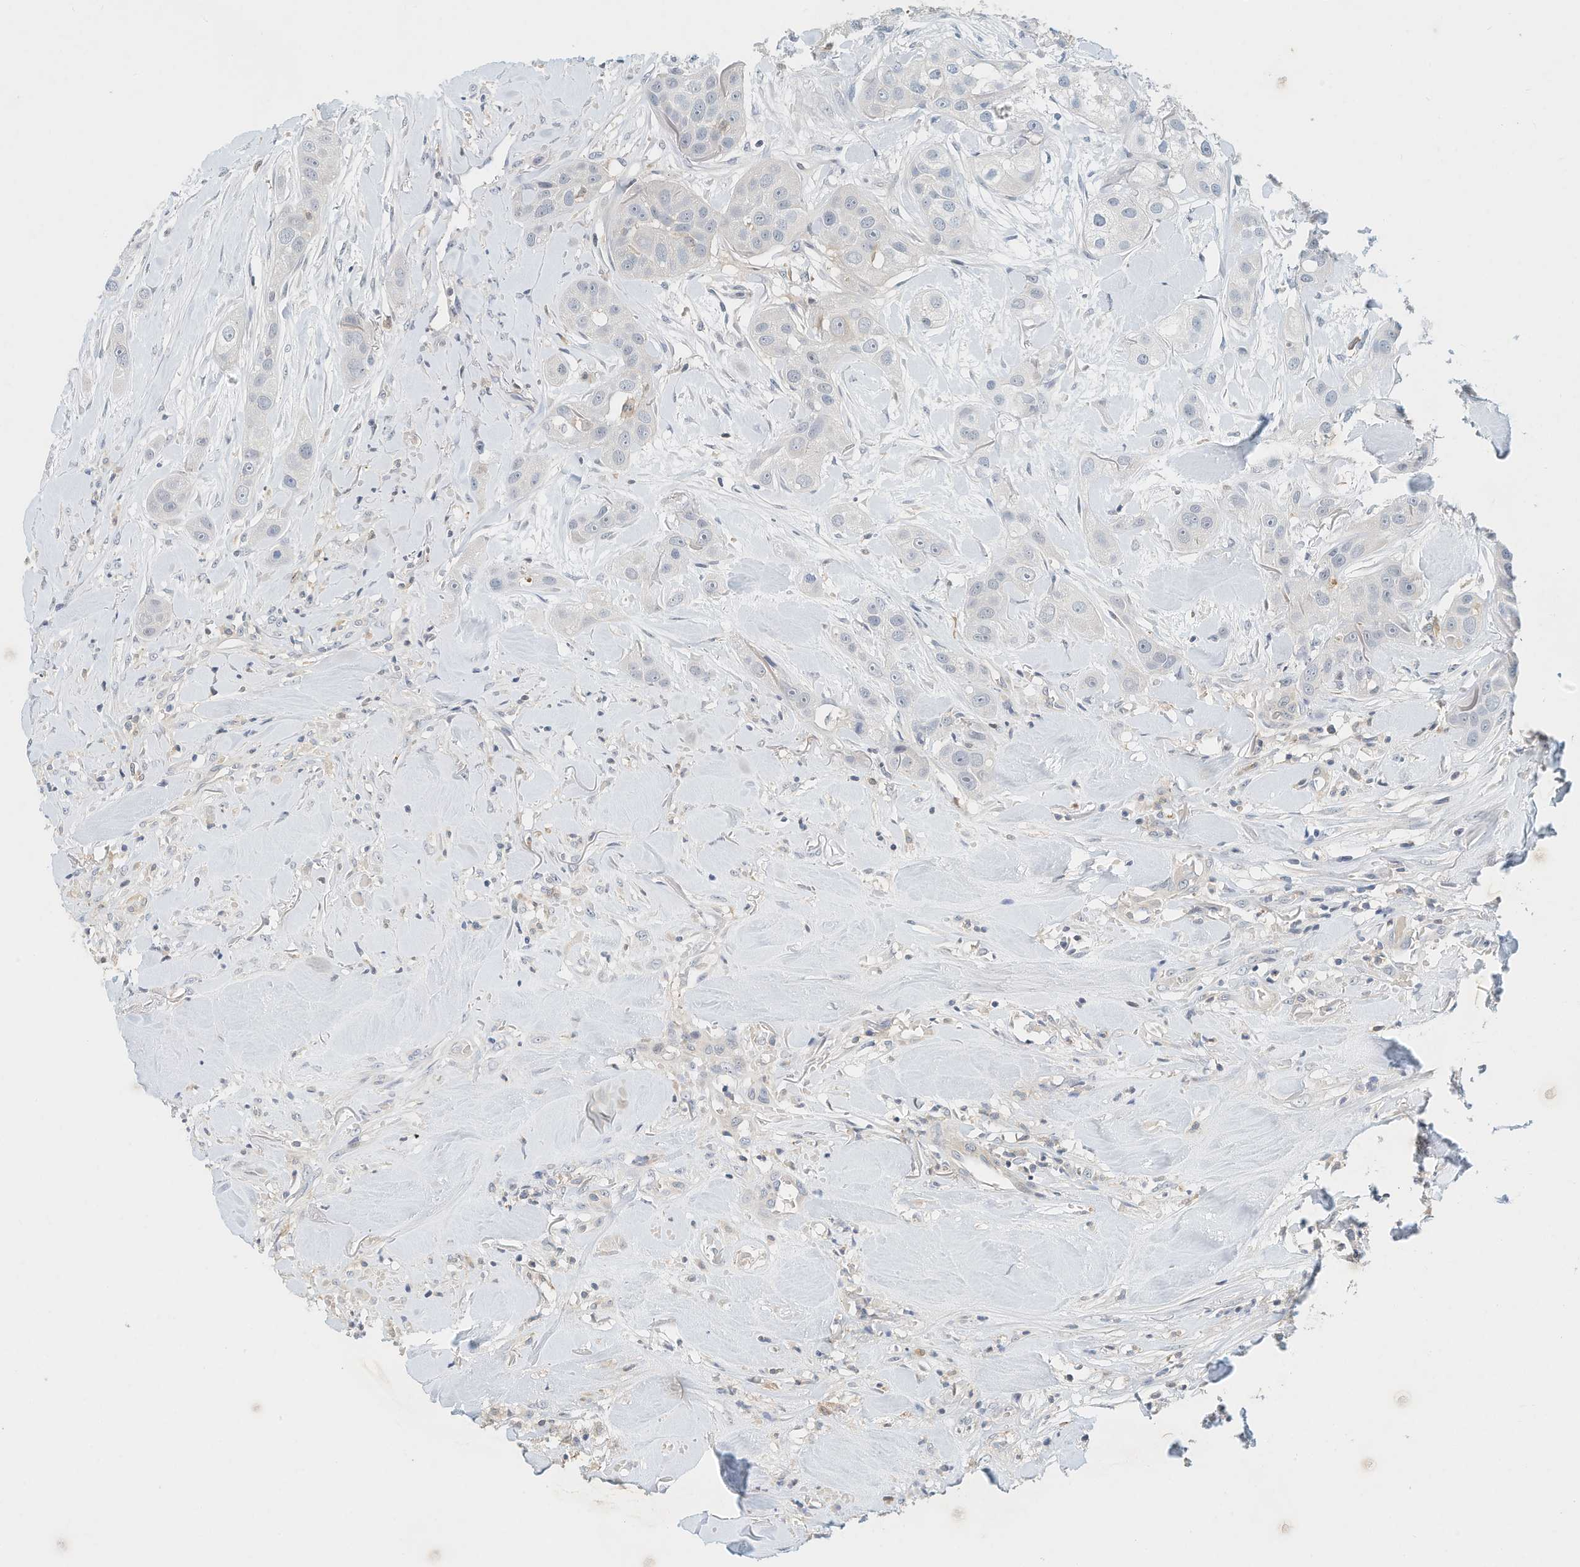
{"staining": {"intensity": "negative", "quantity": "none", "location": "none"}, "tissue": "head and neck cancer", "cell_type": "Tumor cells", "image_type": "cancer", "snomed": [{"axis": "morphology", "description": "Normal tissue, NOS"}, {"axis": "morphology", "description": "Squamous cell carcinoma, NOS"}, {"axis": "topography", "description": "Skeletal muscle"}, {"axis": "topography", "description": "Head-Neck"}], "caption": "There is no significant positivity in tumor cells of head and neck squamous cell carcinoma.", "gene": "MICAL1", "patient": {"sex": "male", "age": 51}}